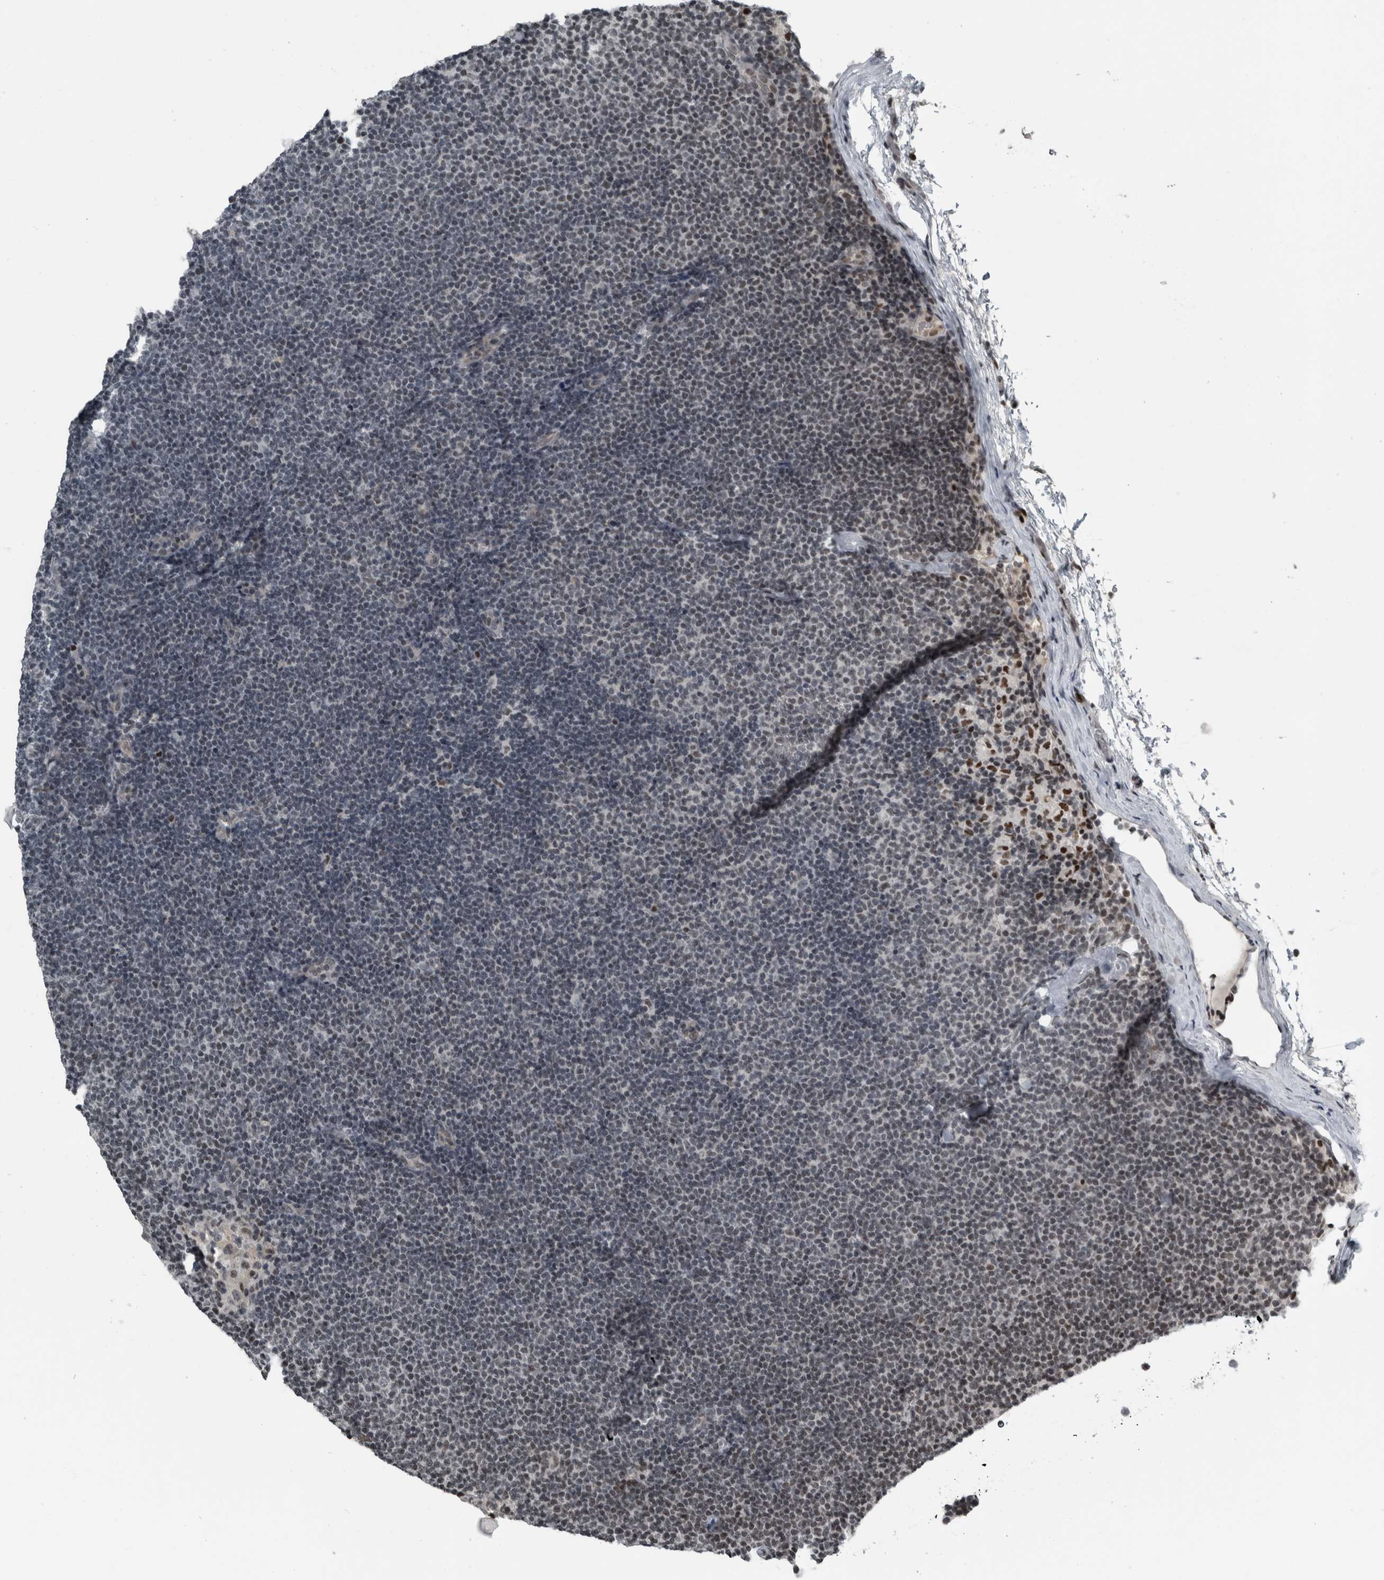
{"staining": {"intensity": "negative", "quantity": "none", "location": "none"}, "tissue": "lymphoma", "cell_type": "Tumor cells", "image_type": "cancer", "snomed": [{"axis": "morphology", "description": "Malignant lymphoma, non-Hodgkin's type, Low grade"}, {"axis": "topography", "description": "Lymph node"}], "caption": "A photomicrograph of human lymphoma is negative for staining in tumor cells. Brightfield microscopy of immunohistochemistry stained with DAB (brown) and hematoxylin (blue), captured at high magnification.", "gene": "UNC50", "patient": {"sex": "female", "age": 53}}